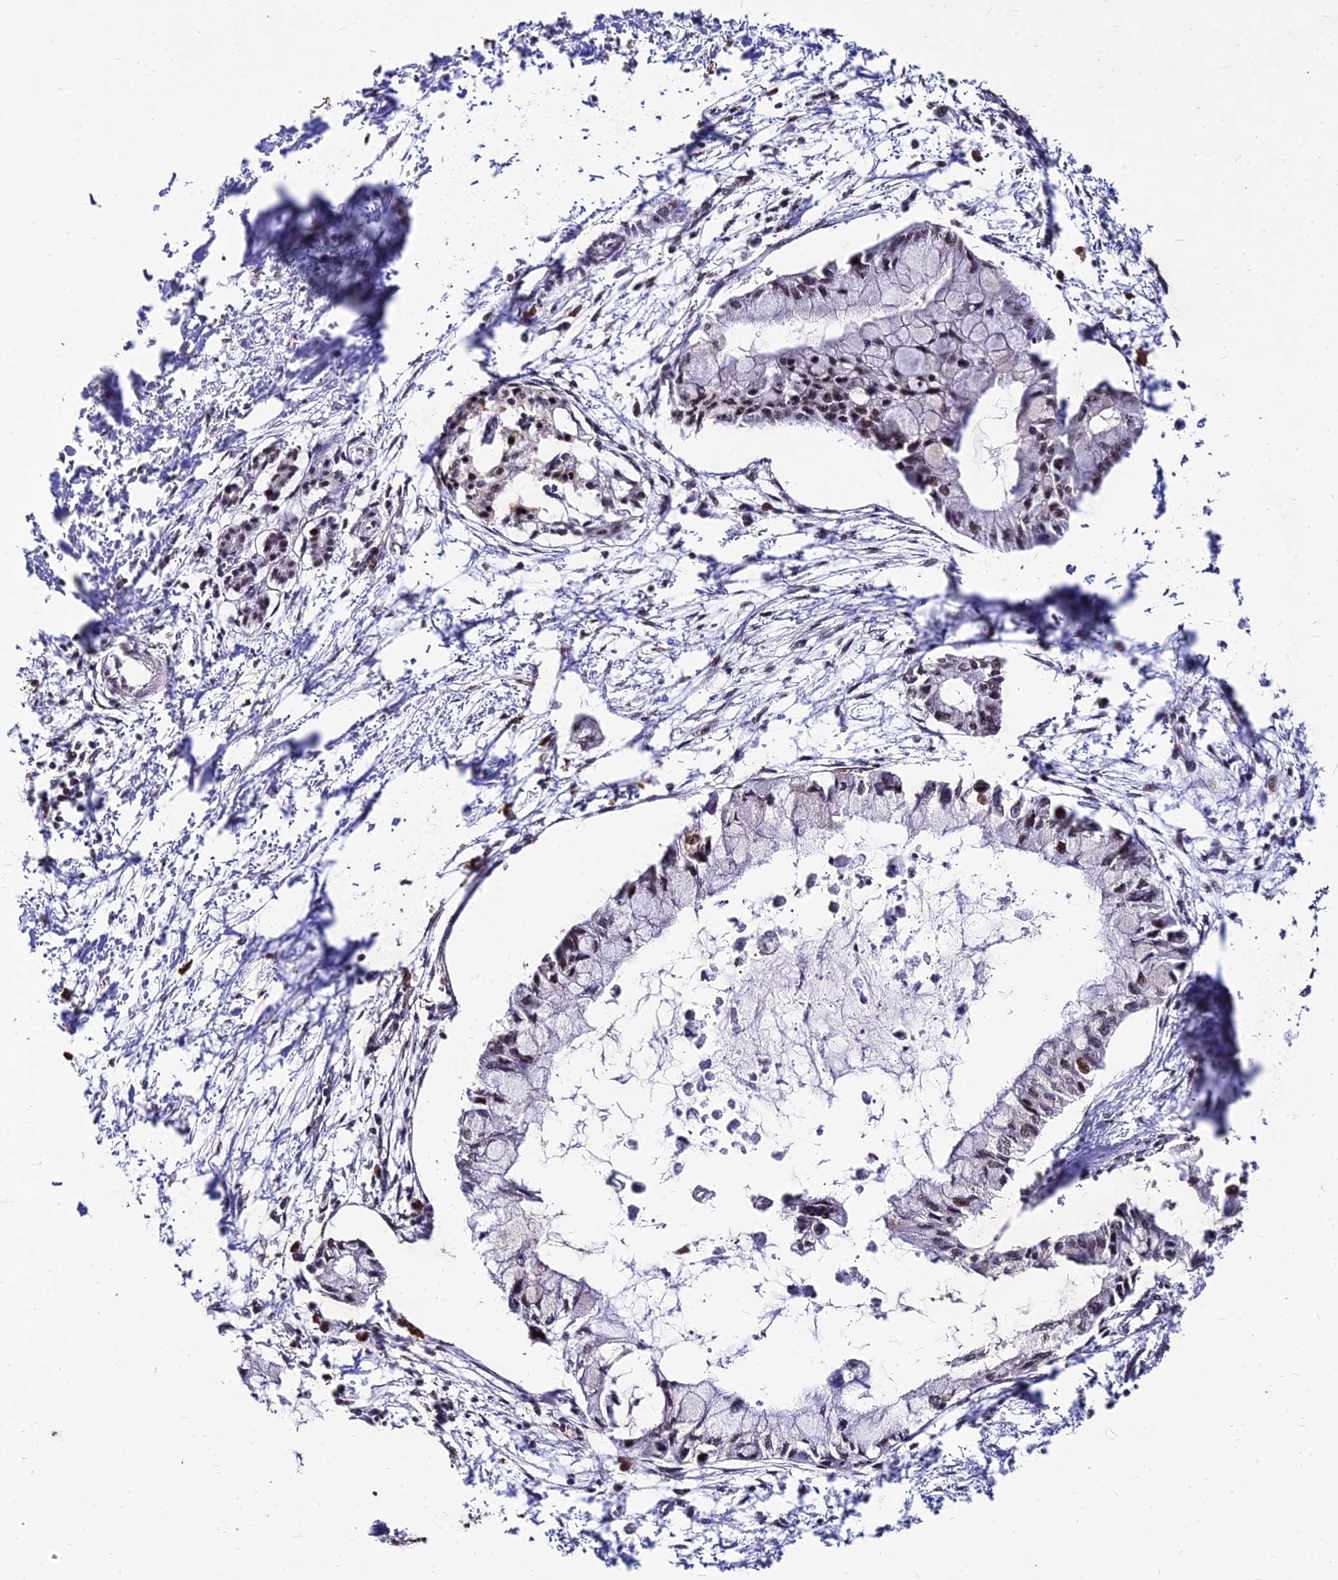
{"staining": {"intensity": "moderate", "quantity": "25%-75%", "location": "nuclear"}, "tissue": "pancreatic cancer", "cell_type": "Tumor cells", "image_type": "cancer", "snomed": [{"axis": "morphology", "description": "Adenocarcinoma, NOS"}, {"axis": "topography", "description": "Pancreas"}], "caption": "Immunohistochemical staining of pancreatic cancer displays medium levels of moderate nuclear expression in approximately 25%-75% of tumor cells.", "gene": "ZBED4", "patient": {"sex": "male", "age": 48}}